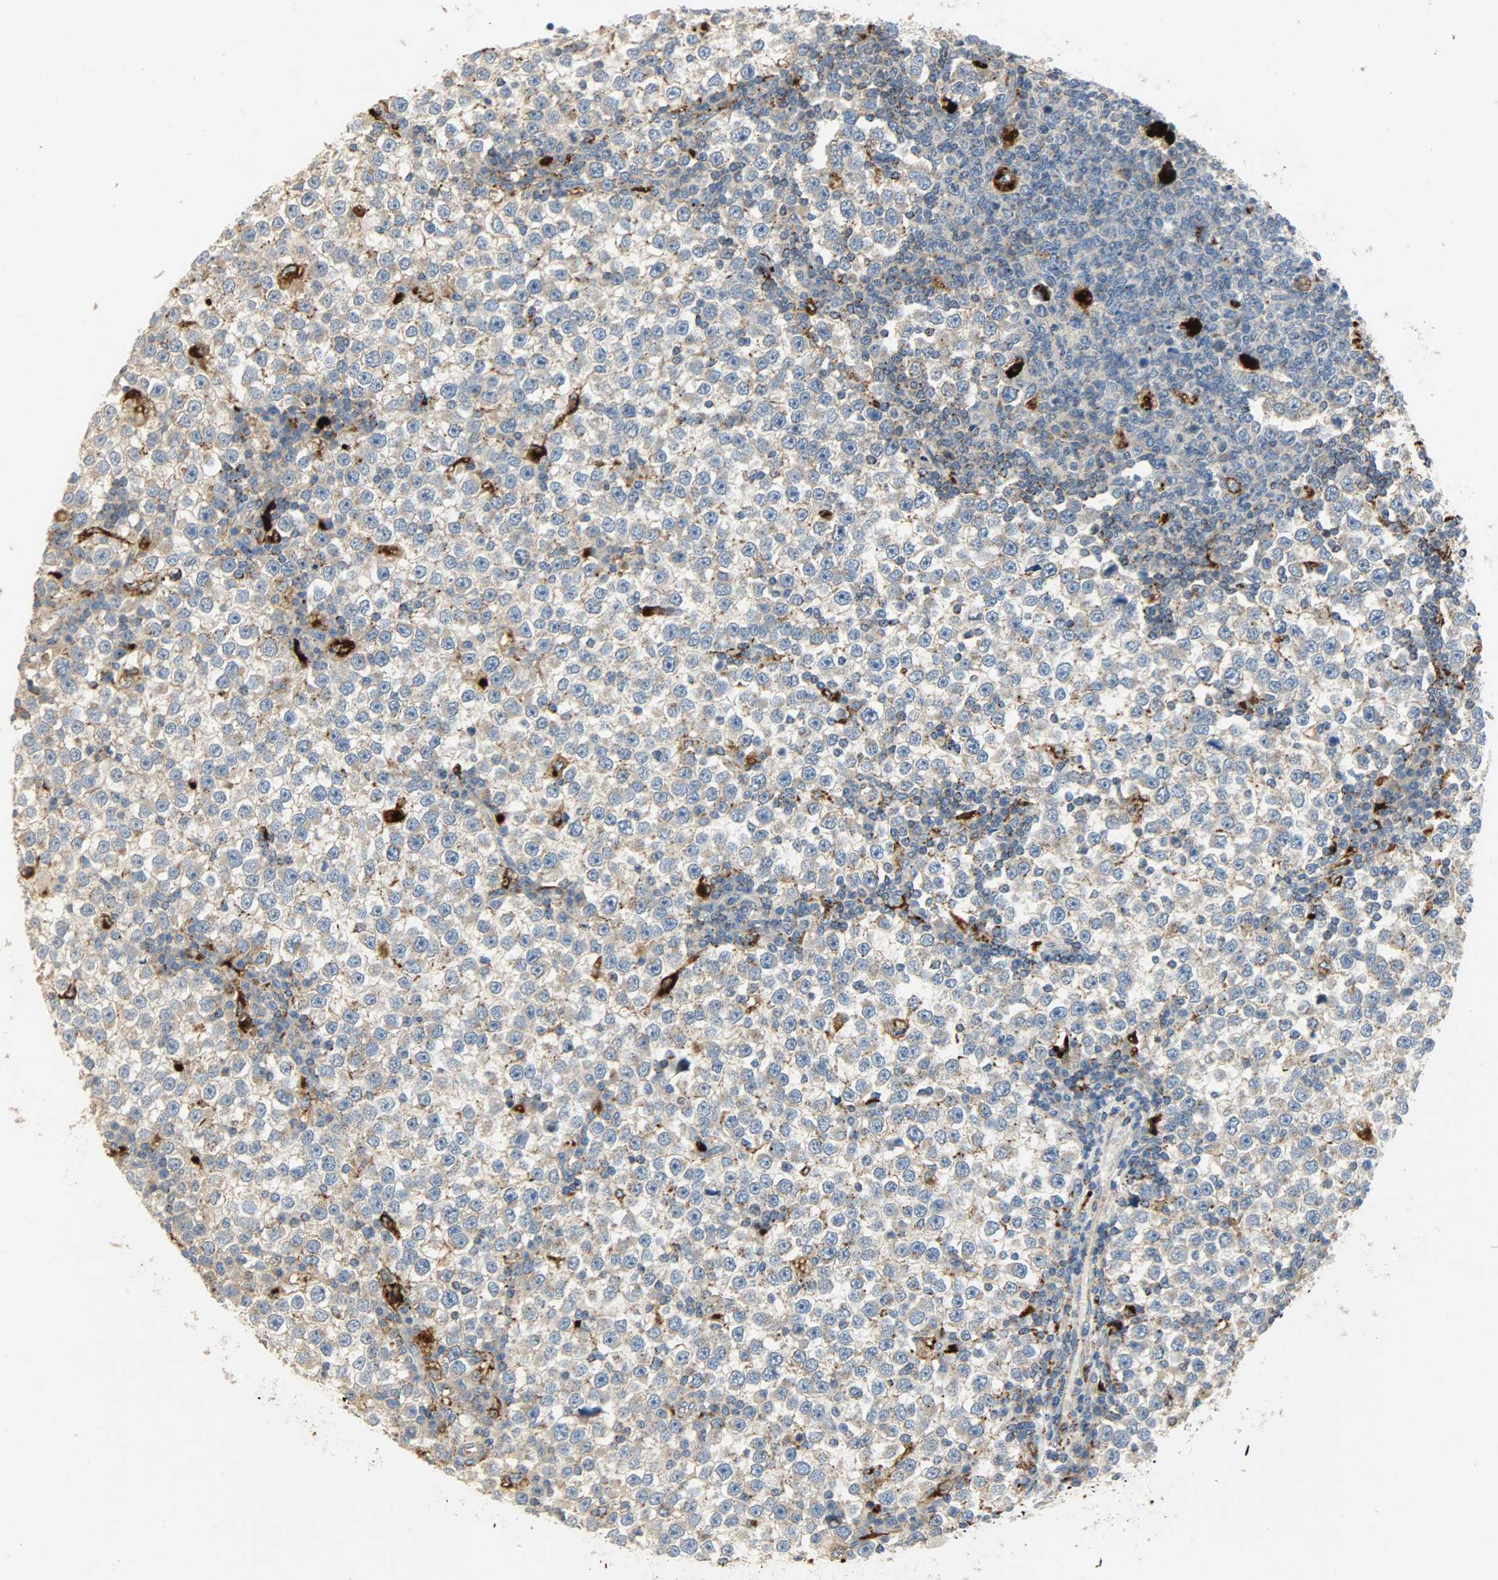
{"staining": {"intensity": "weak", "quantity": "25%-75%", "location": "cytoplasmic/membranous"}, "tissue": "testis cancer", "cell_type": "Tumor cells", "image_type": "cancer", "snomed": [{"axis": "morphology", "description": "Seminoma, NOS"}, {"axis": "topography", "description": "Testis"}], "caption": "Immunohistochemistry micrograph of seminoma (testis) stained for a protein (brown), which exhibits low levels of weak cytoplasmic/membranous staining in about 25%-75% of tumor cells.", "gene": "ASAH1", "patient": {"sex": "male", "age": 65}}